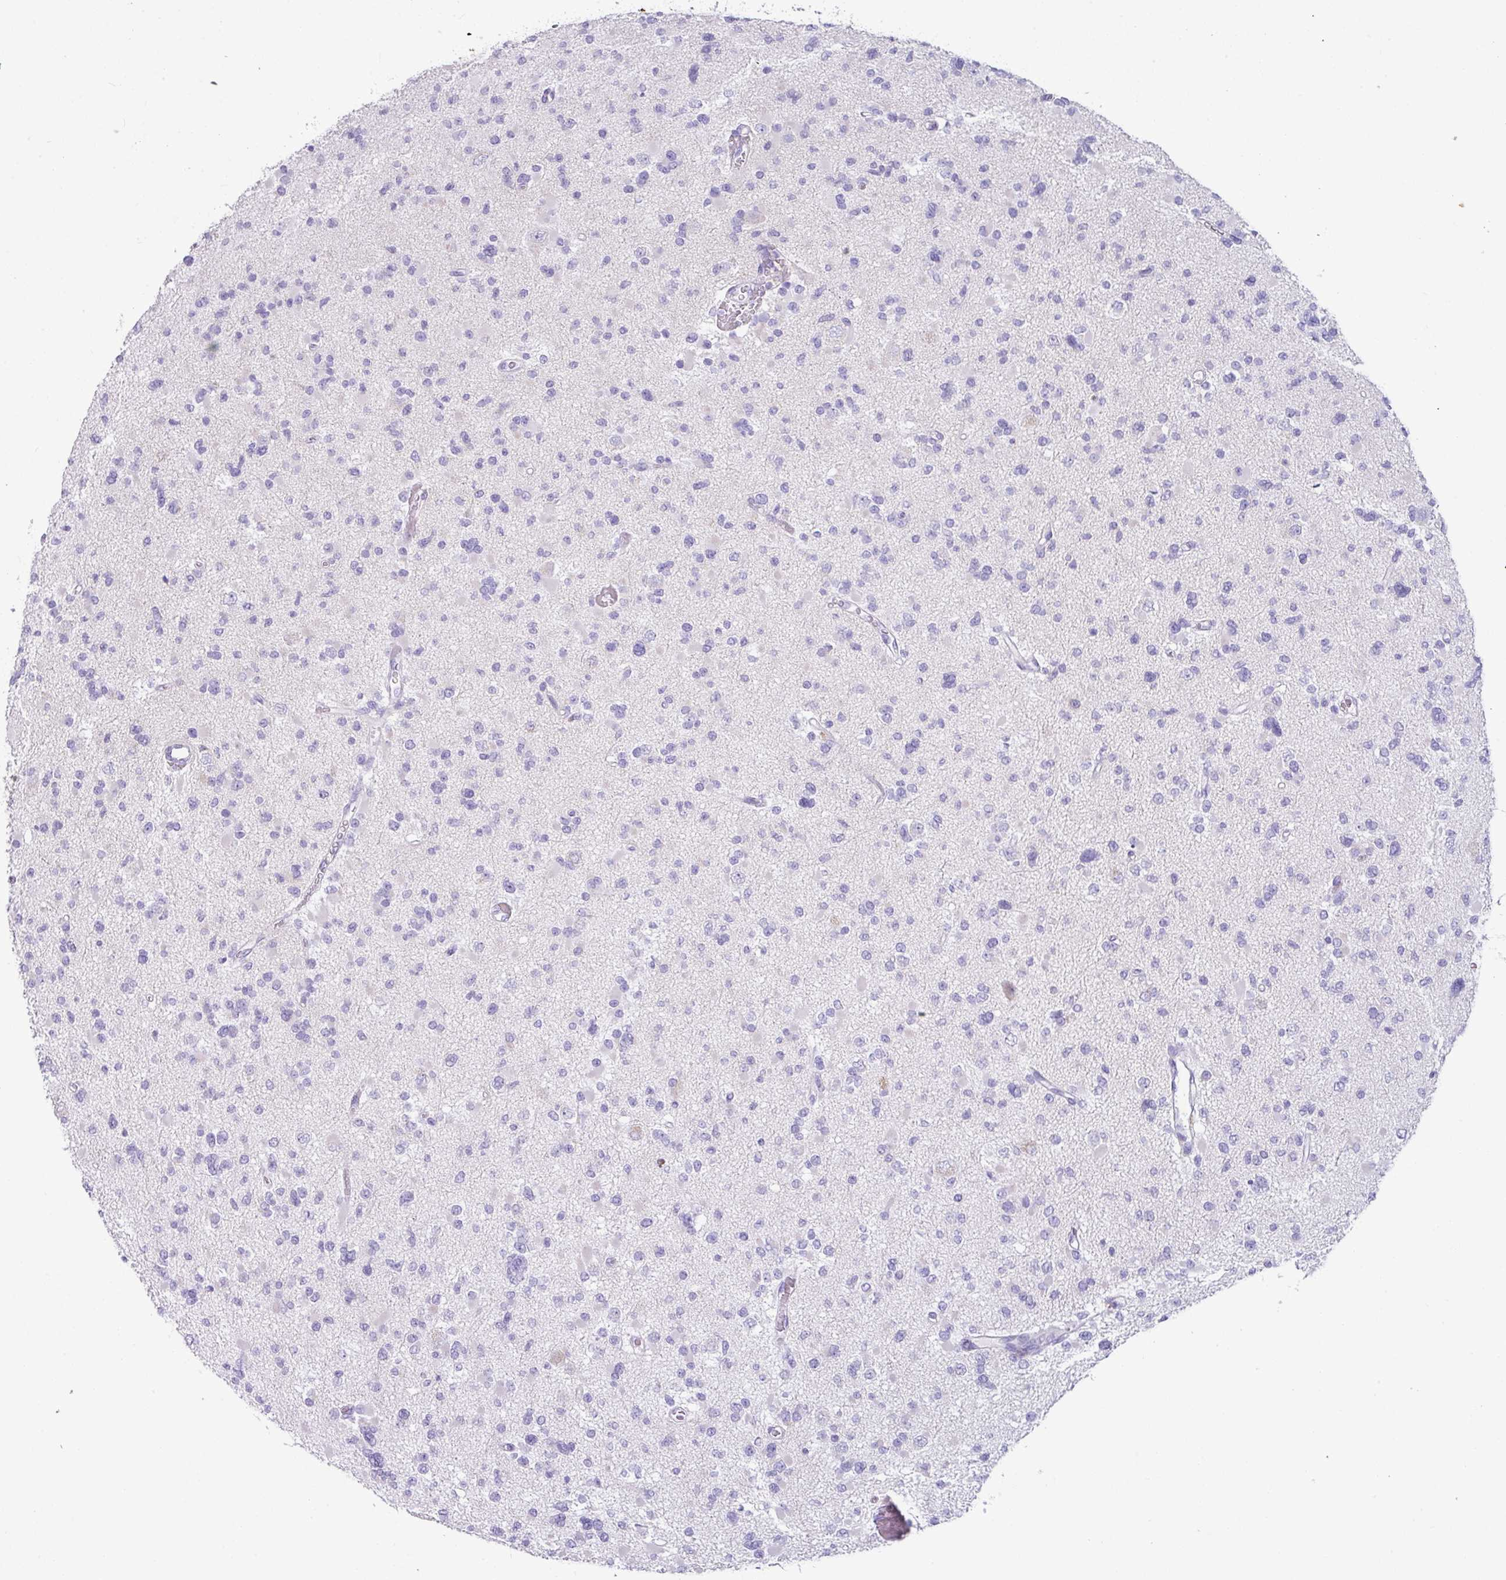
{"staining": {"intensity": "negative", "quantity": "none", "location": "none"}, "tissue": "glioma", "cell_type": "Tumor cells", "image_type": "cancer", "snomed": [{"axis": "morphology", "description": "Glioma, malignant, Low grade"}, {"axis": "topography", "description": "Brain"}], "caption": "IHC micrograph of human low-grade glioma (malignant) stained for a protein (brown), which exhibits no expression in tumor cells.", "gene": "NCCRP1", "patient": {"sex": "female", "age": 22}}